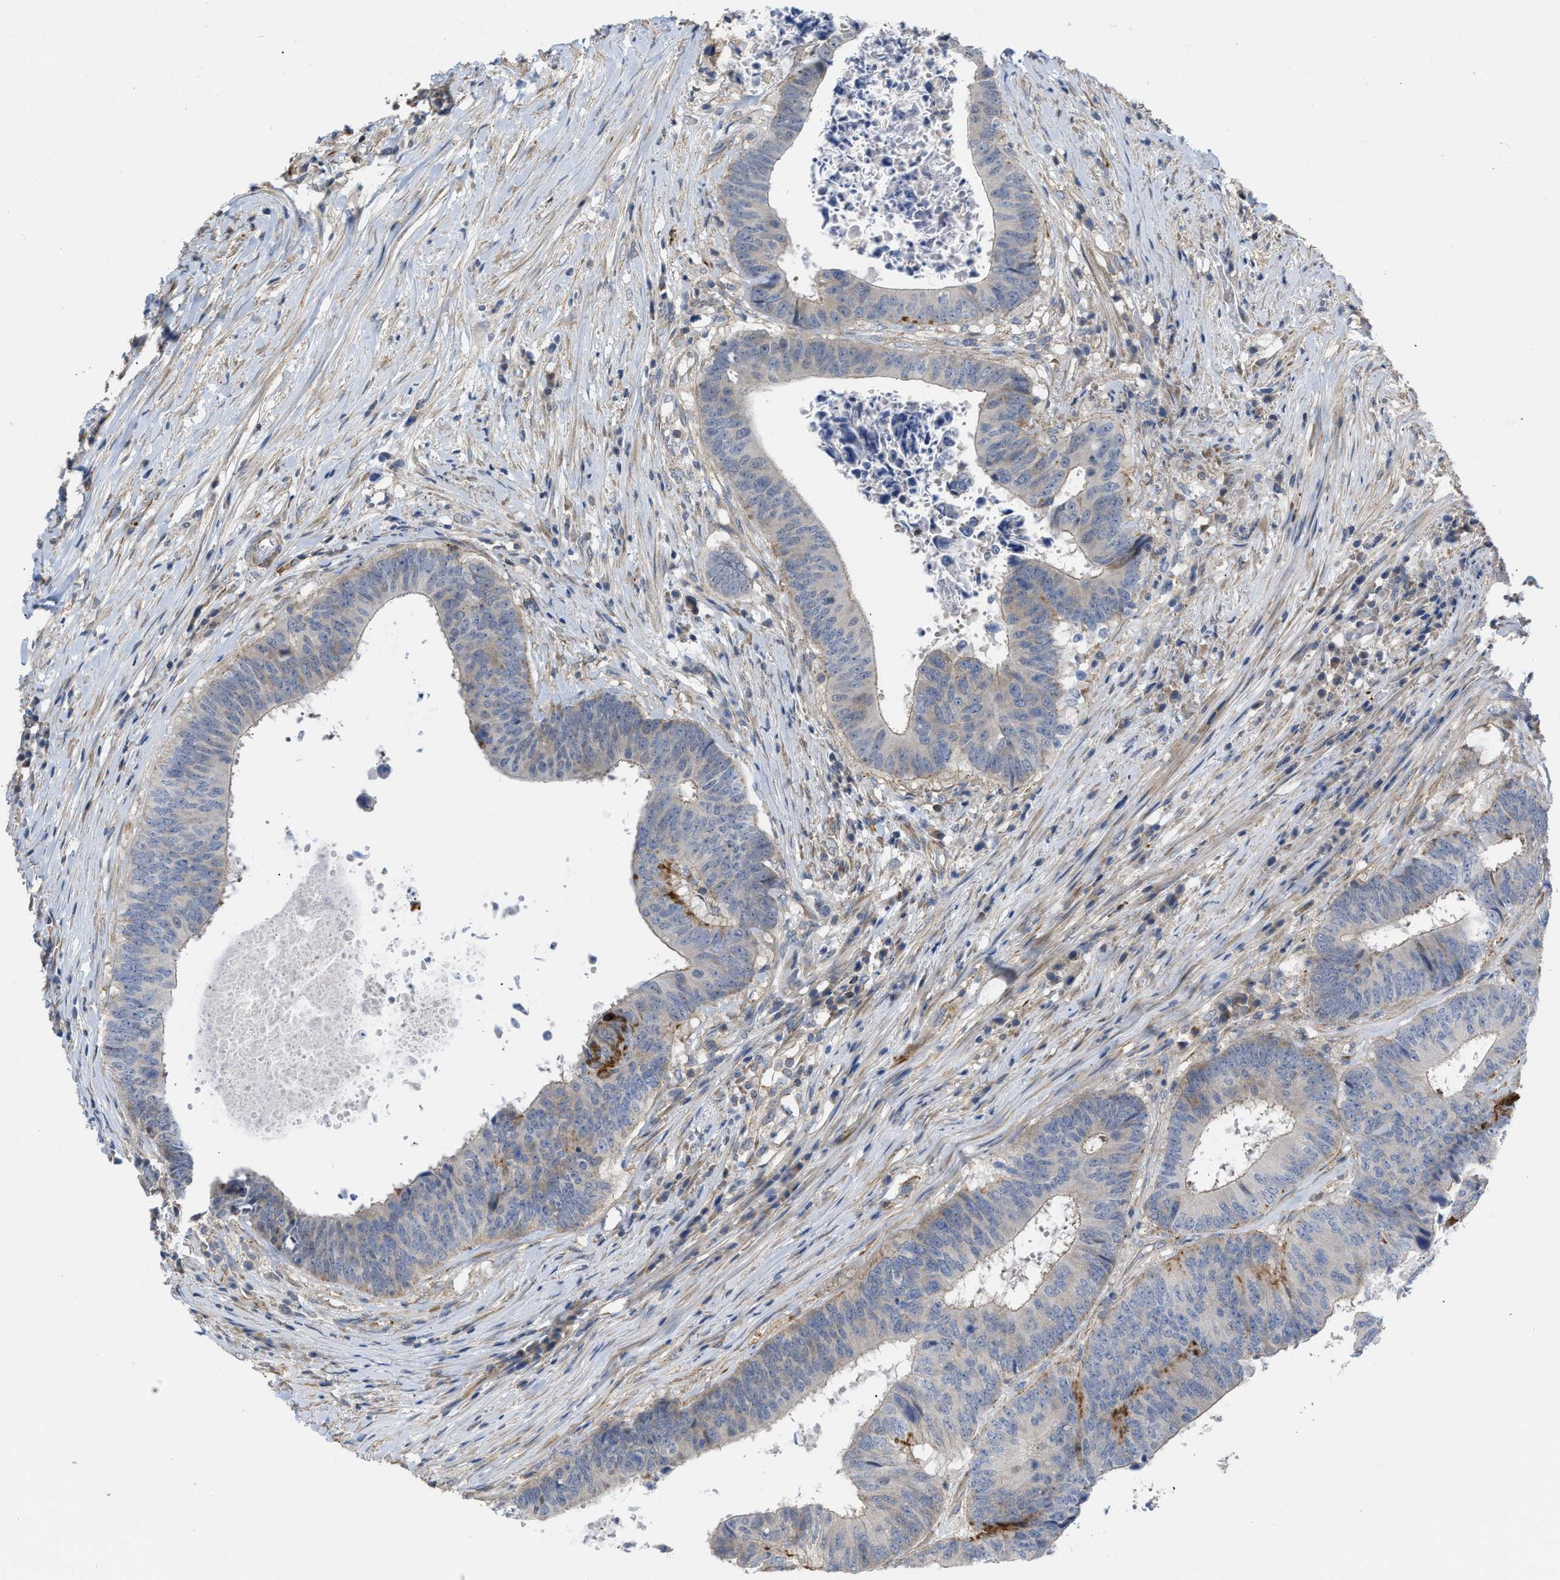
{"staining": {"intensity": "moderate", "quantity": "<25%", "location": "cytoplasmic/membranous"}, "tissue": "colorectal cancer", "cell_type": "Tumor cells", "image_type": "cancer", "snomed": [{"axis": "morphology", "description": "Adenocarcinoma, NOS"}, {"axis": "topography", "description": "Rectum"}], "caption": "IHC (DAB) staining of human colorectal cancer (adenocarcinoma) displays moderate cytoplasmic/membranous protein staining in about <25% of tumor cells.", "gene": "TMEM131", "patient": {"sex": "male", "age": 72}}